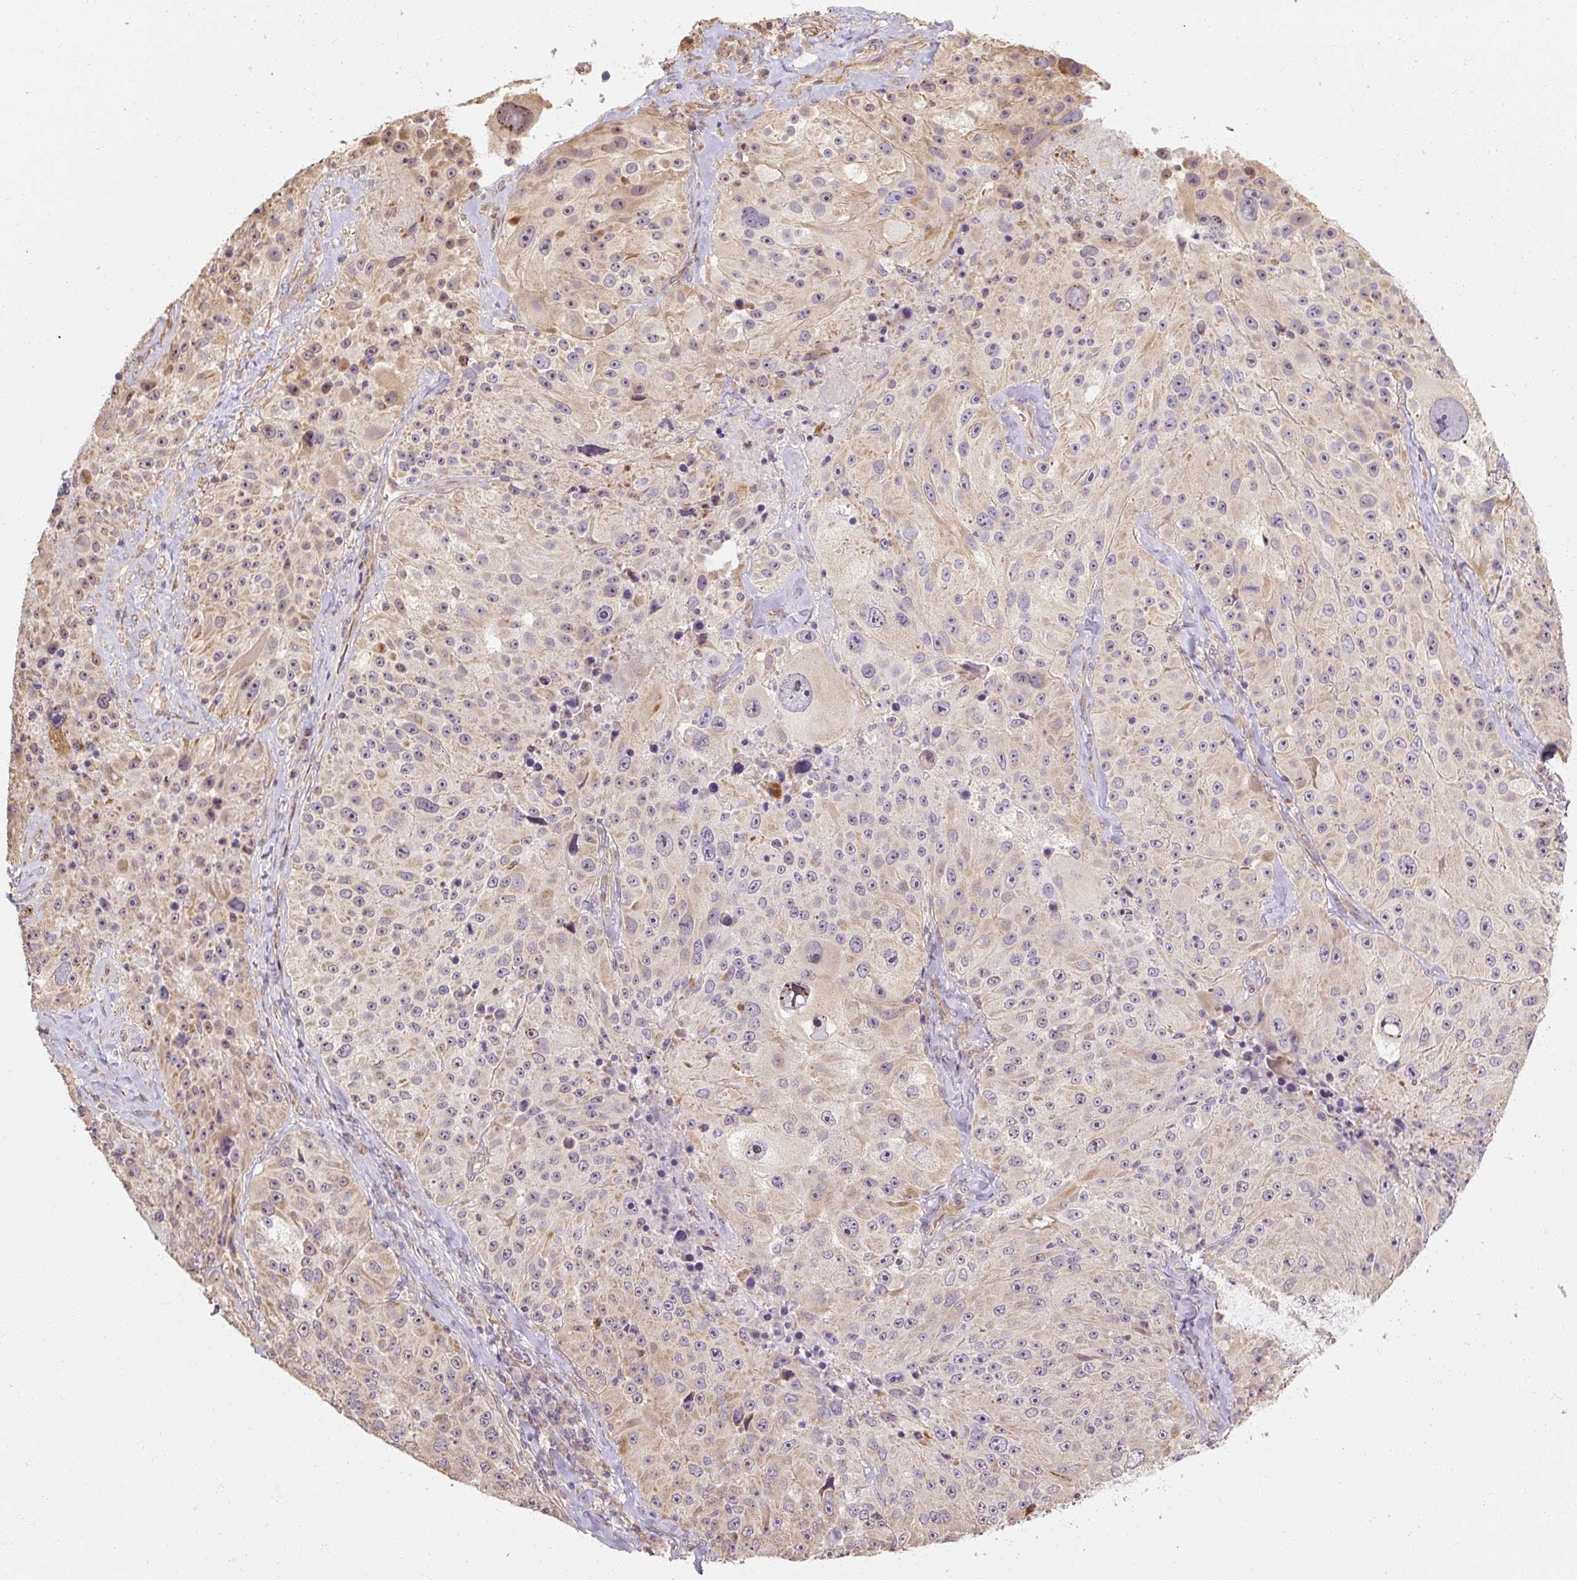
{"staining": {"intensity": "weak", "quantity": "<25%", "location": "cytoplasmic/membranous"}, "tissue": "melanoma", "cell_type": "Tumor cells", "image_type": "cancer", "snomed": [{"axis": "morphology", "description": "Malignant melanoma, Metastatic site"}, {"axis": "topography", "description": "Lymph node"}], "caption": "An immunohistochemistry photomicrograph of melanoma is shown. There is no staining in tumor cells of melanoma.", "gene": "RB1CC1", "patient": {"sex": "male", "age": 62}}